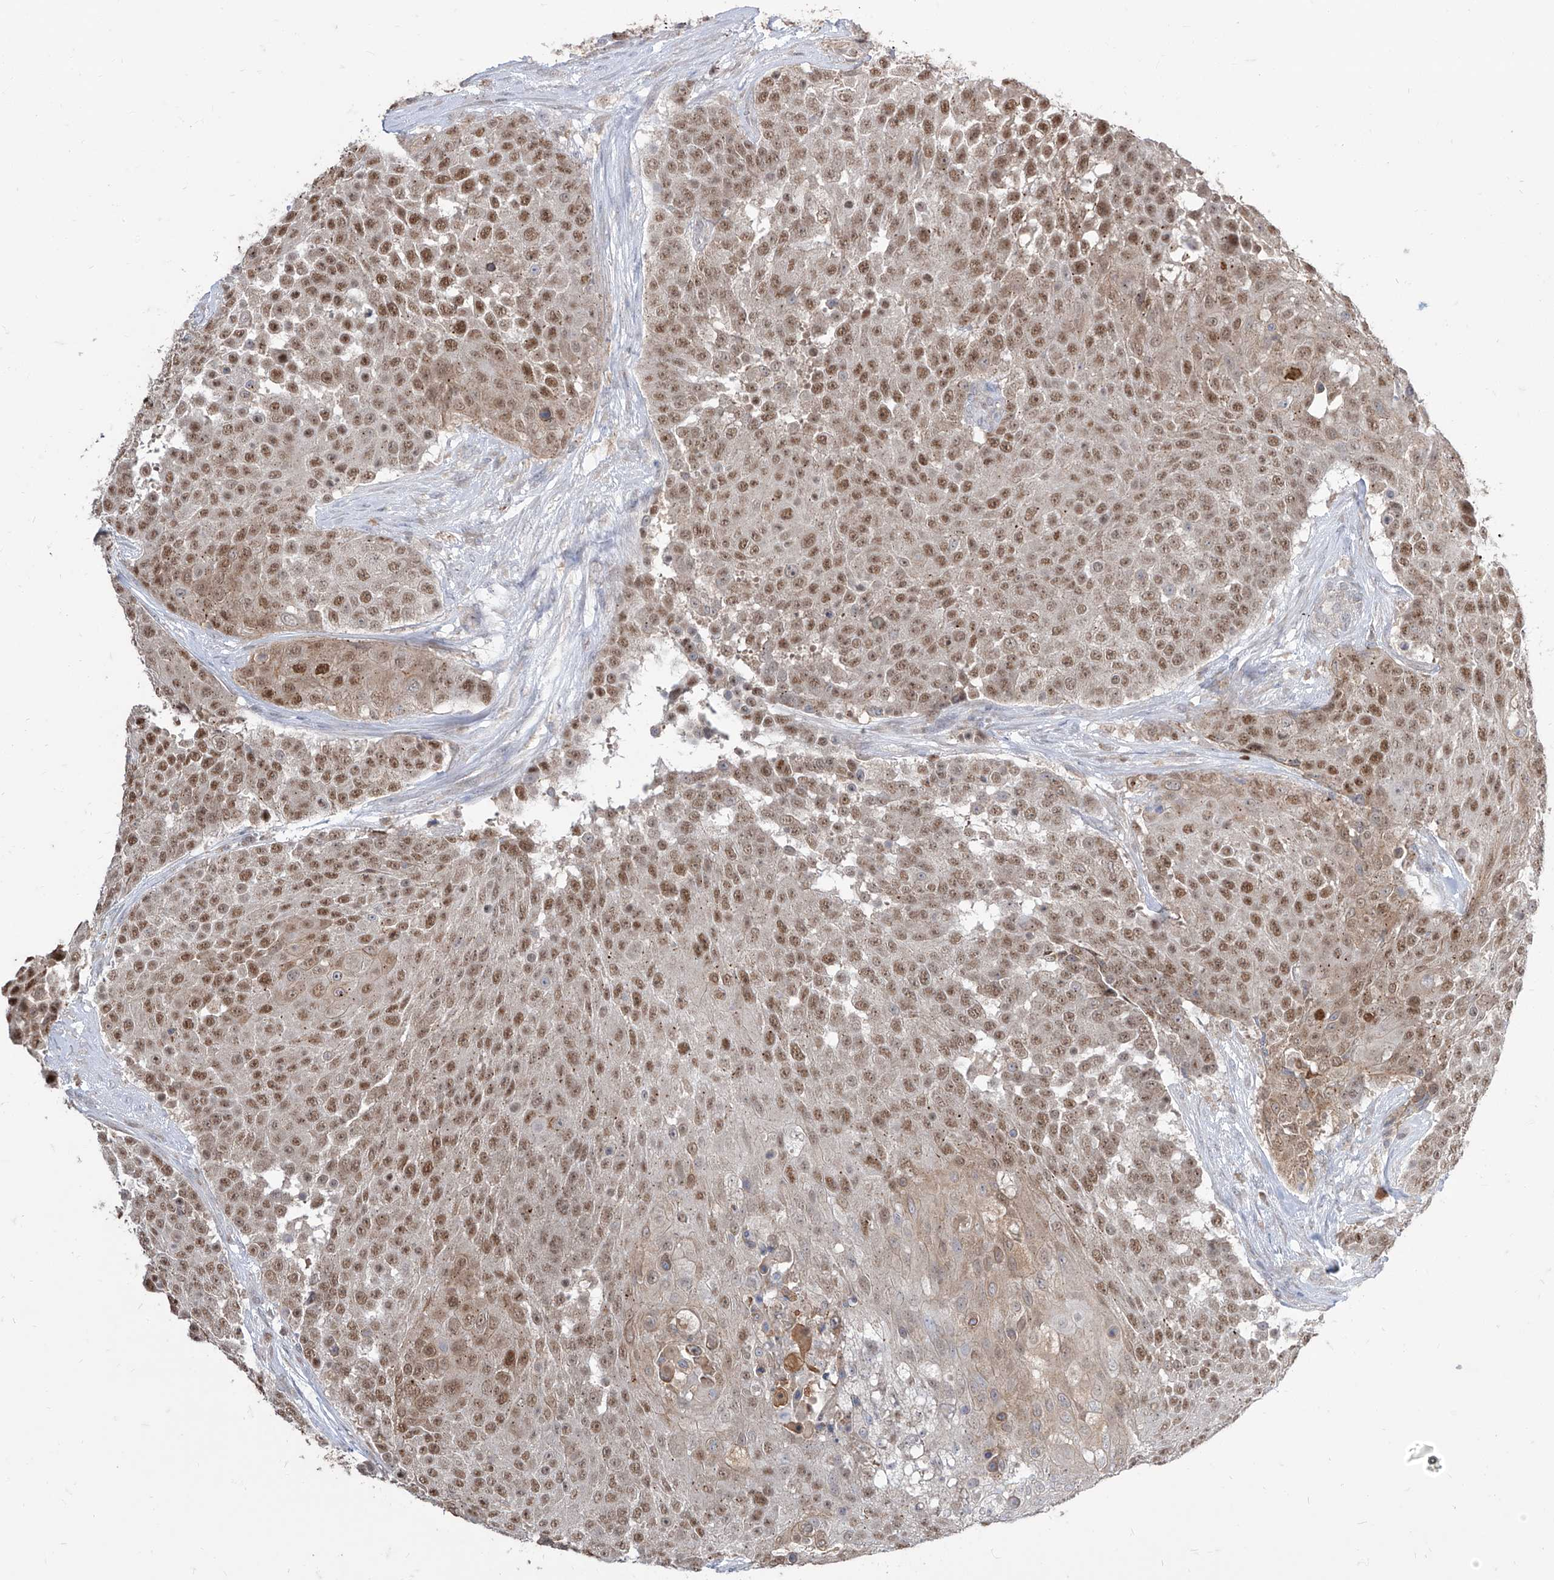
{"staining": {"intensity": "moderate", "quantity": ">75%", "location": "cytoplasmic/membranous"}, "tissue": "urothelial cancer", "cell_type": "Tumor cells", "image_type": "cancer", "snomed": [{"axis": "morphology", "description": "Urothelial carcinoma, High grade"}, {"axis": "topography", "description": "Urinary bladder"}], "caption": "Immunohistochemistry of high-grade urothelial carcinoma displays medium levels of moderate cytoplasmic/membranous positivity in approximately >75% of tumor cells.", "gene": "BROX", "patient": {"sex": "female", "age": 63}}